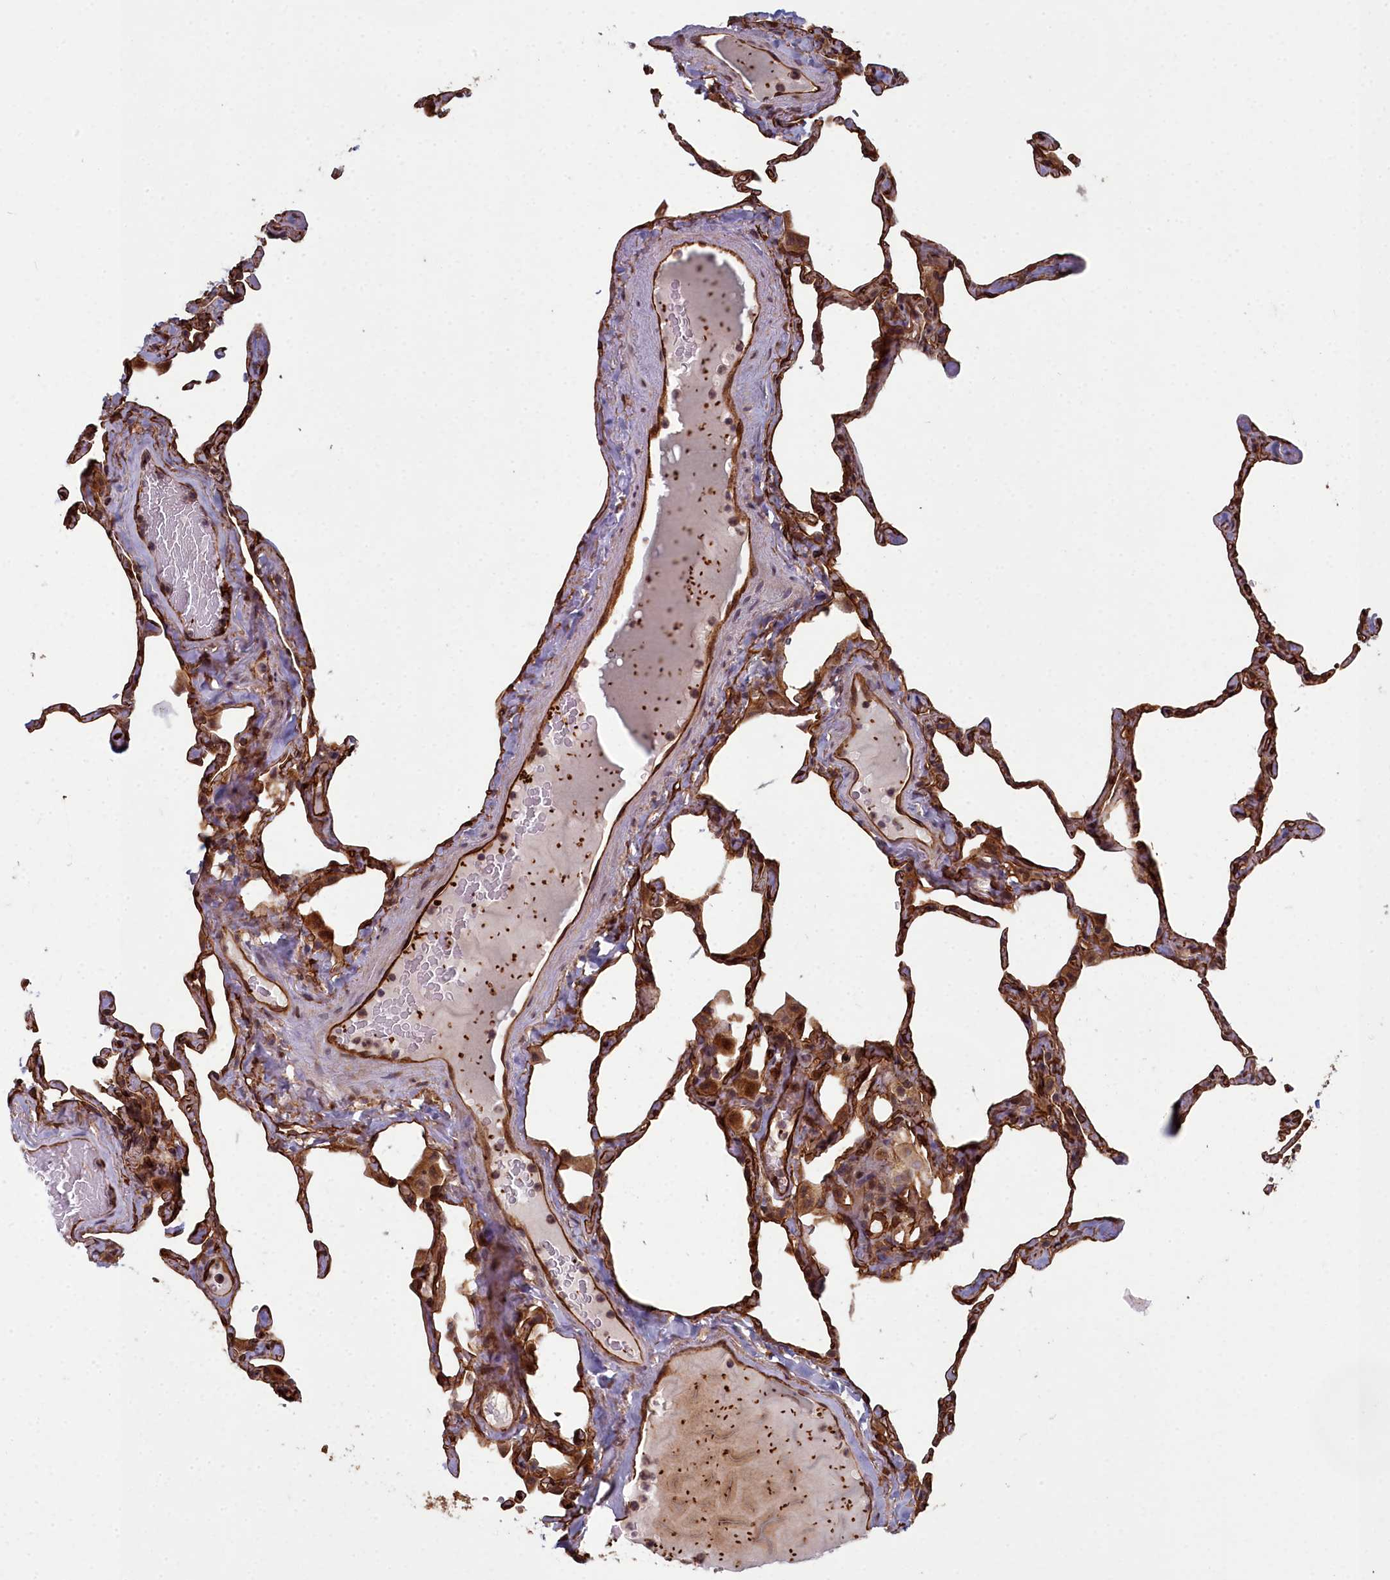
{"staining": {"intensity": "strong", "quantity": ">75%", "location": "cytoplasmic/membranous"}, "tissue": "lung", "cell_type": "Alveolar cells", "image_type": "normal", "snomed": [{"axis": "morphology", "description": "Normal tissue, NOS"}, {"axis": "topography", "description": "Lung"}], "caption": "A brown stain highlights strong cytoplasmic/membranous positivity of a protein in alveolar cells of unremarkable lung. The protein is stained brown, and the nuclei are stained in blue (DAB IHC with brightfield microscopy, high magnification).", "gene": "TSPYL4", "patient": {"sex": "male", "age": 65}}